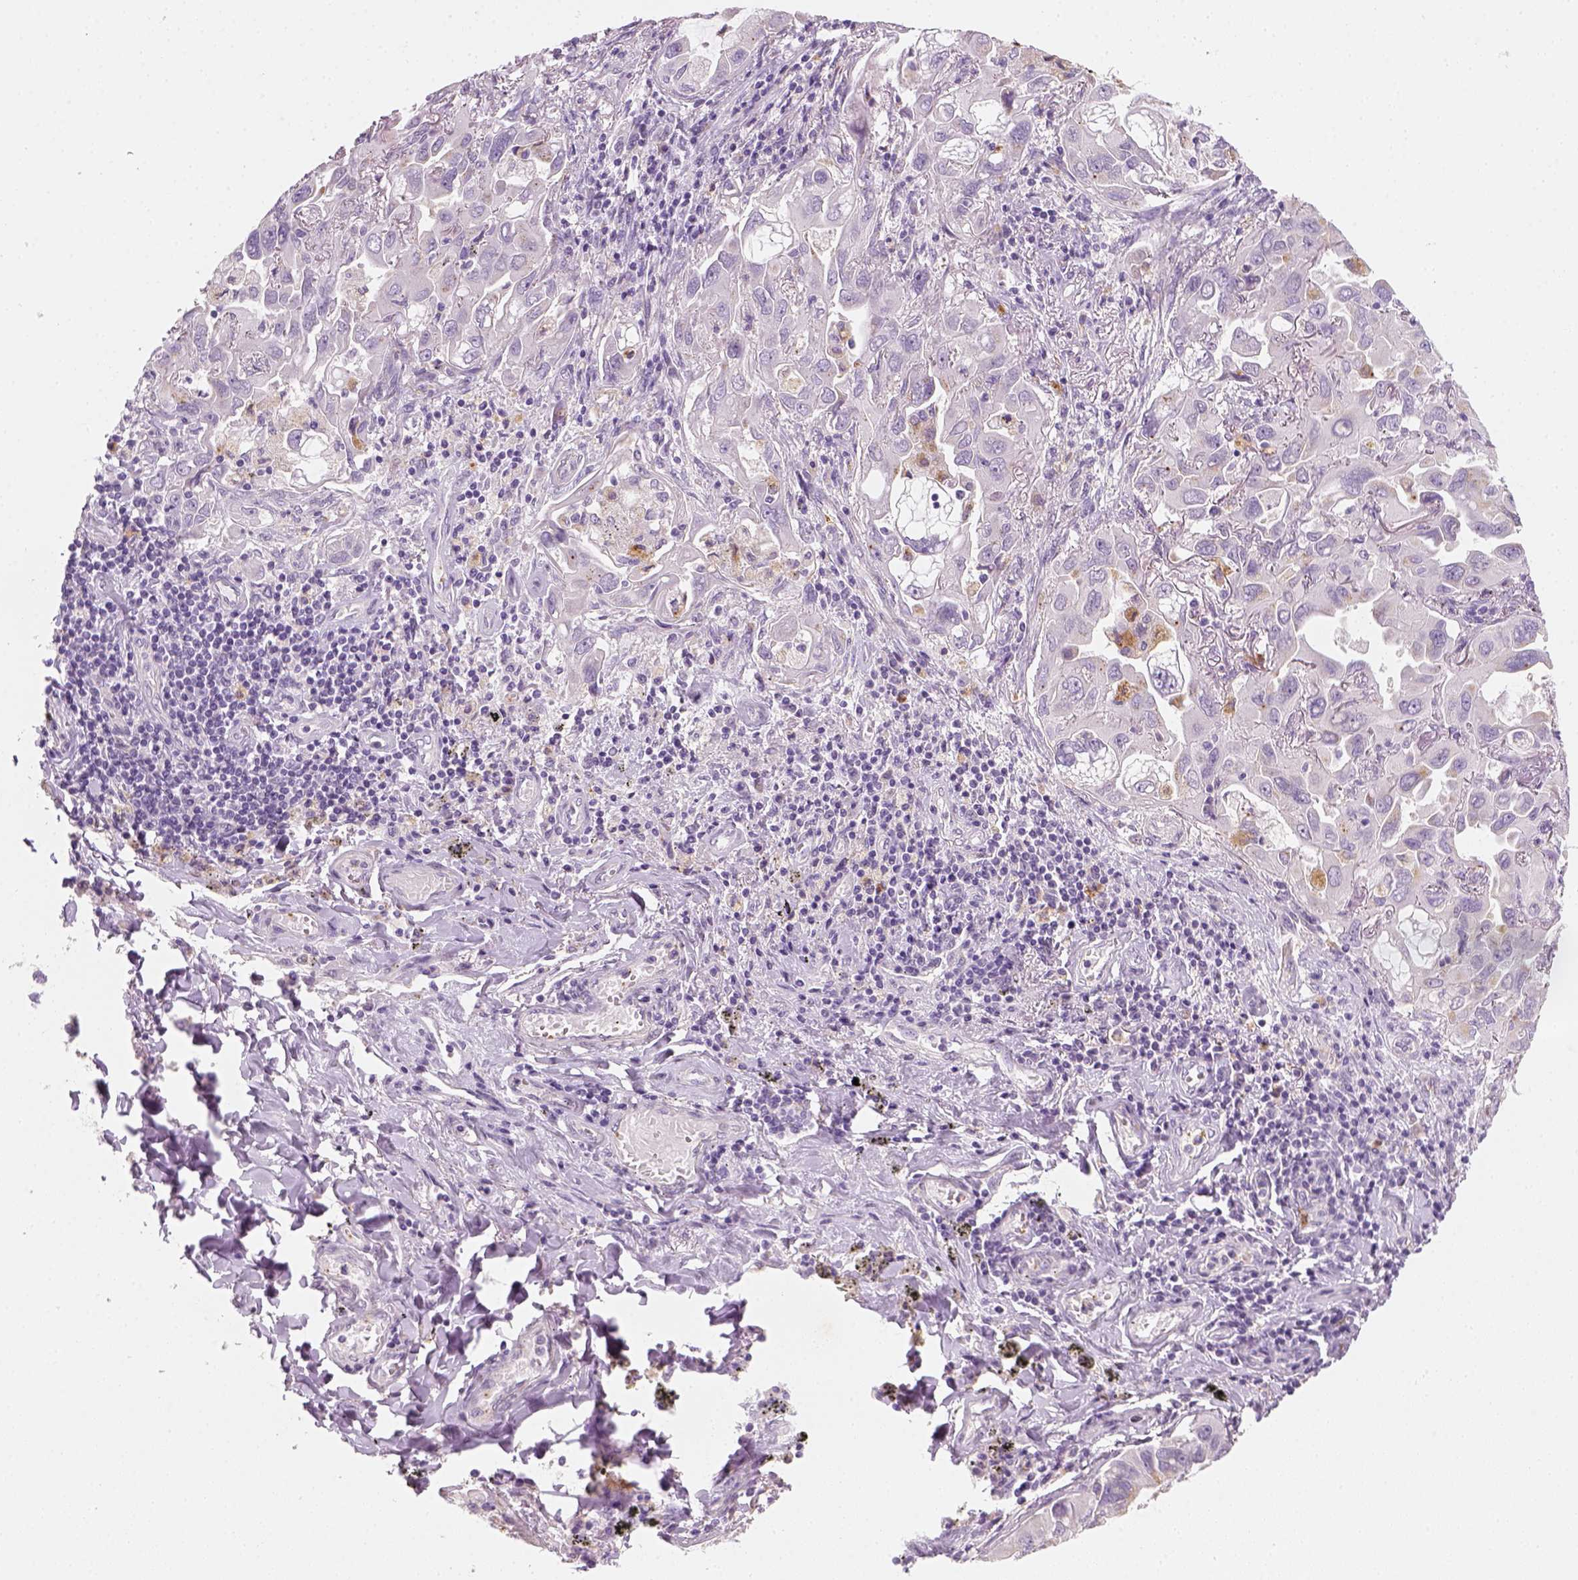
{"staining": {"intensity": "negative", "quantity": "none", "location": "none"}, "tissue": "lung cancer", "cell_type": "Tumor cells", "image_type": "cancer", "snomed": [{"axis": "morphology", "description": "Adenocarcinoma, NOS"}, {"axis": "topography", "description": "Lung"}], "caption": "Human lung cancer (adenocarcinoma) stained for a protein using IHC displays no expression in tumor cells.", "gene": "FAM163B", "patient": {"sex": "male", "age": 64}}